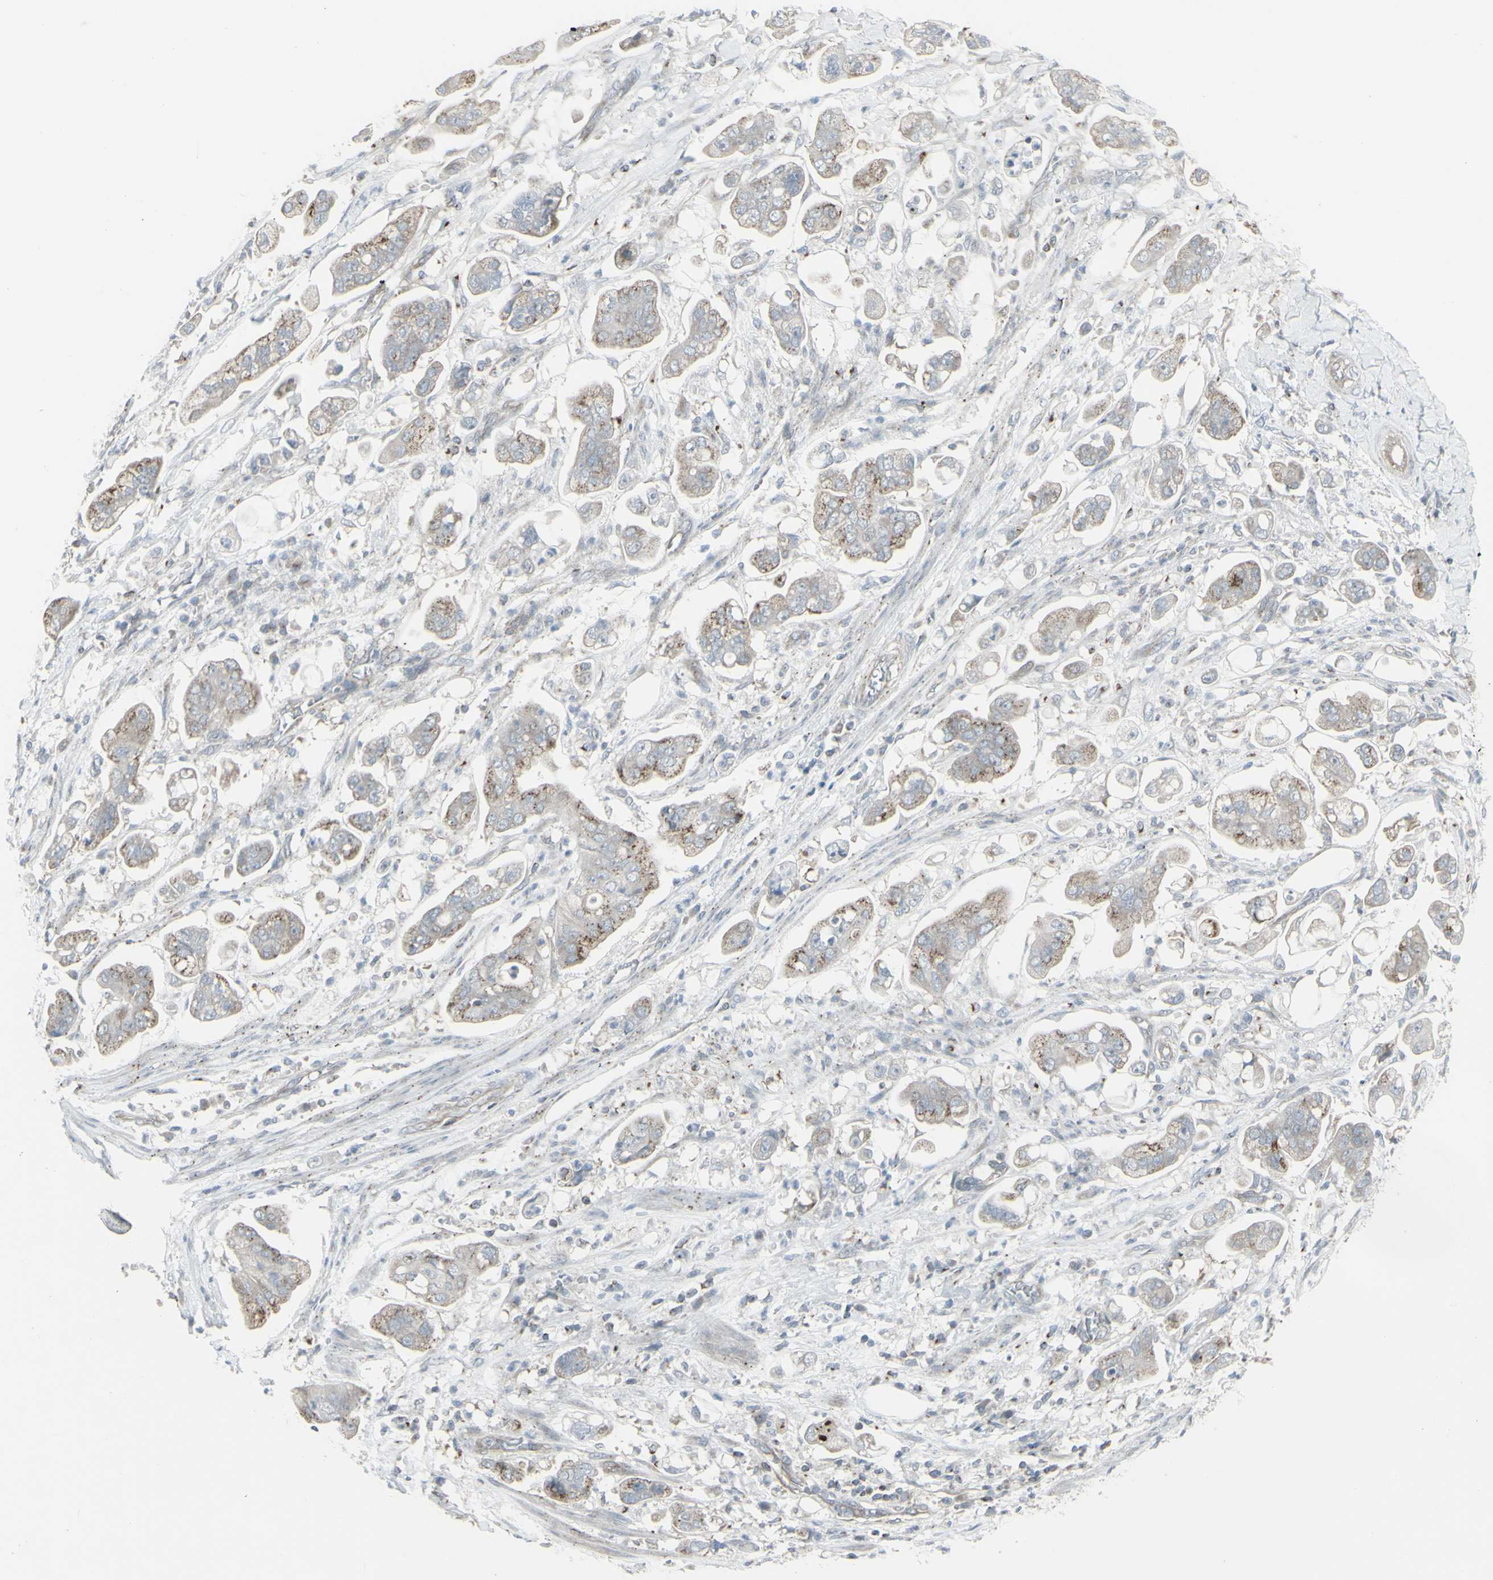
{"staining": {"intensity": "moderate", "quantity": "25%-75%", "location": "cytoplasmic/membranous"}, "tissue": "stomach cancer", "cell_type": "Tumor cells", "image_type": "cancer", "snomed": [{"axis": "morphology", "description": "Adenocarcinoma, NOS"}, {"axis": "topography", "description": "Stomach"}], "caption": "There is medium levels of moderate cytoplasmic/membranous expression in tumor cells of adenocarcinoma (stomach), as demonstrated by immunohistochemical staining (brown color).", "gene": "GALNT6", "patient": {"sex": "male", "age": 62}}